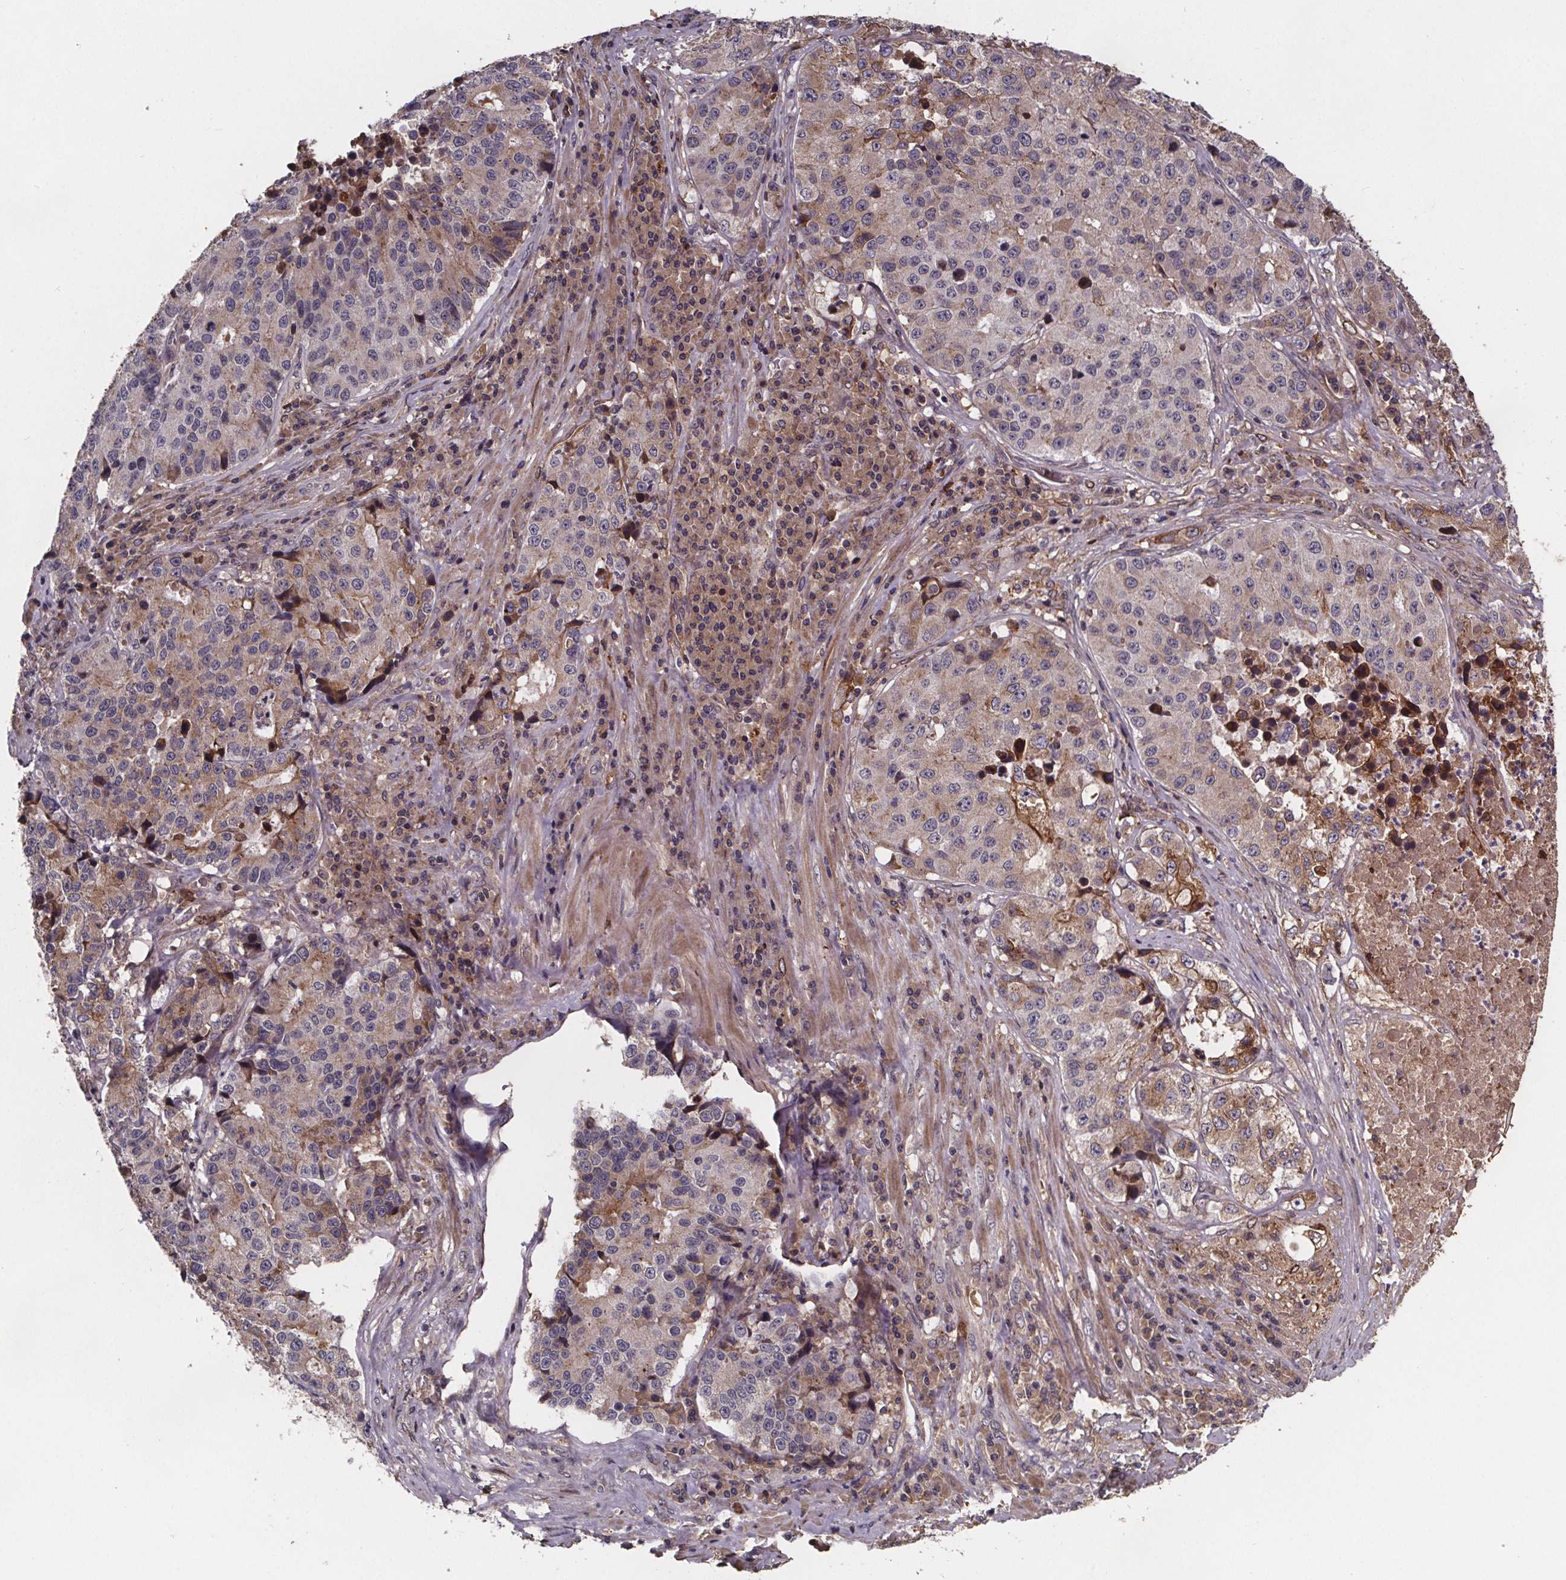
{"staining": {"intensity": "moderate", "quantity": "<25%", "location": "cytoplasmic/membranous"}, "tissue": "stomach cancer", "cell_type": "Tumor cells", "image_type": "cancer", "snomed": [{"axis": "morphology", "description": "Adenocarcinoma, NOS"}, {"axis": "topography", "description": "Stomach"}], "caption": "Protein expression analysis of human stomach cancer reveals moderate cytoplasmic/membranous staining in approximately <25% of tumor cells.", "gene": "FASTKD3", "patient": {"sex": "male", "age": 71}}